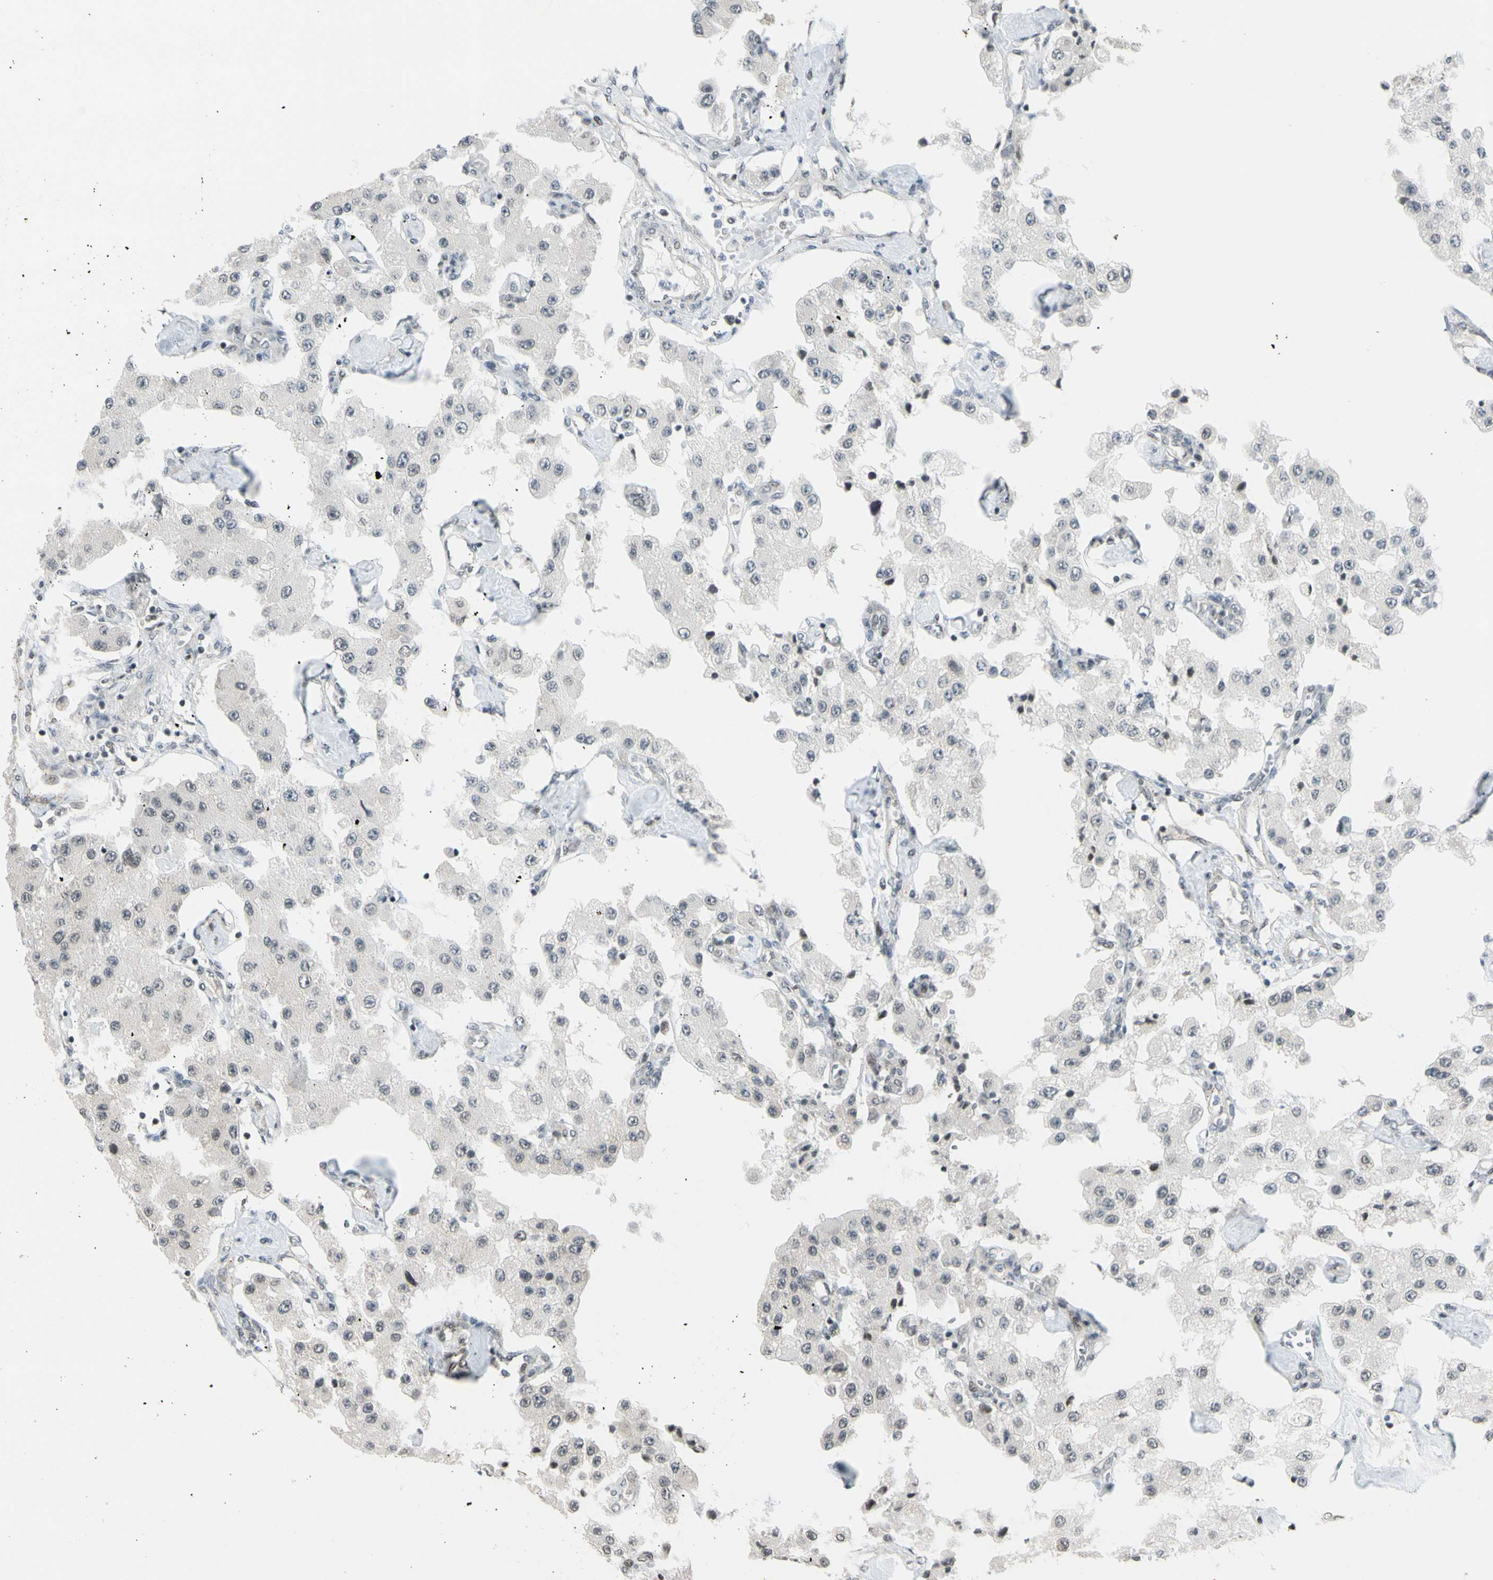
{"staining": {"intensity": "negative", "quantity": "none", "location": "none"}, "tissue": "carcinoid", "cell_type": "Tumor cells", "image_type": "cancer", "snomed": [{"axis": "morphology", "description": "Carcinoid, malignant, NOS"}, {"axis": "topography", "description": "Pancreas"}], "caption": "An image of human carcinoid (malignant) is negative for staining in tumor cells. The staining is performed using DAB brown chromogen with nuclei counter-stained in using hematoxylin.", "gene": "BRMS1", "patient": {"sex": "male", "age": 41}}